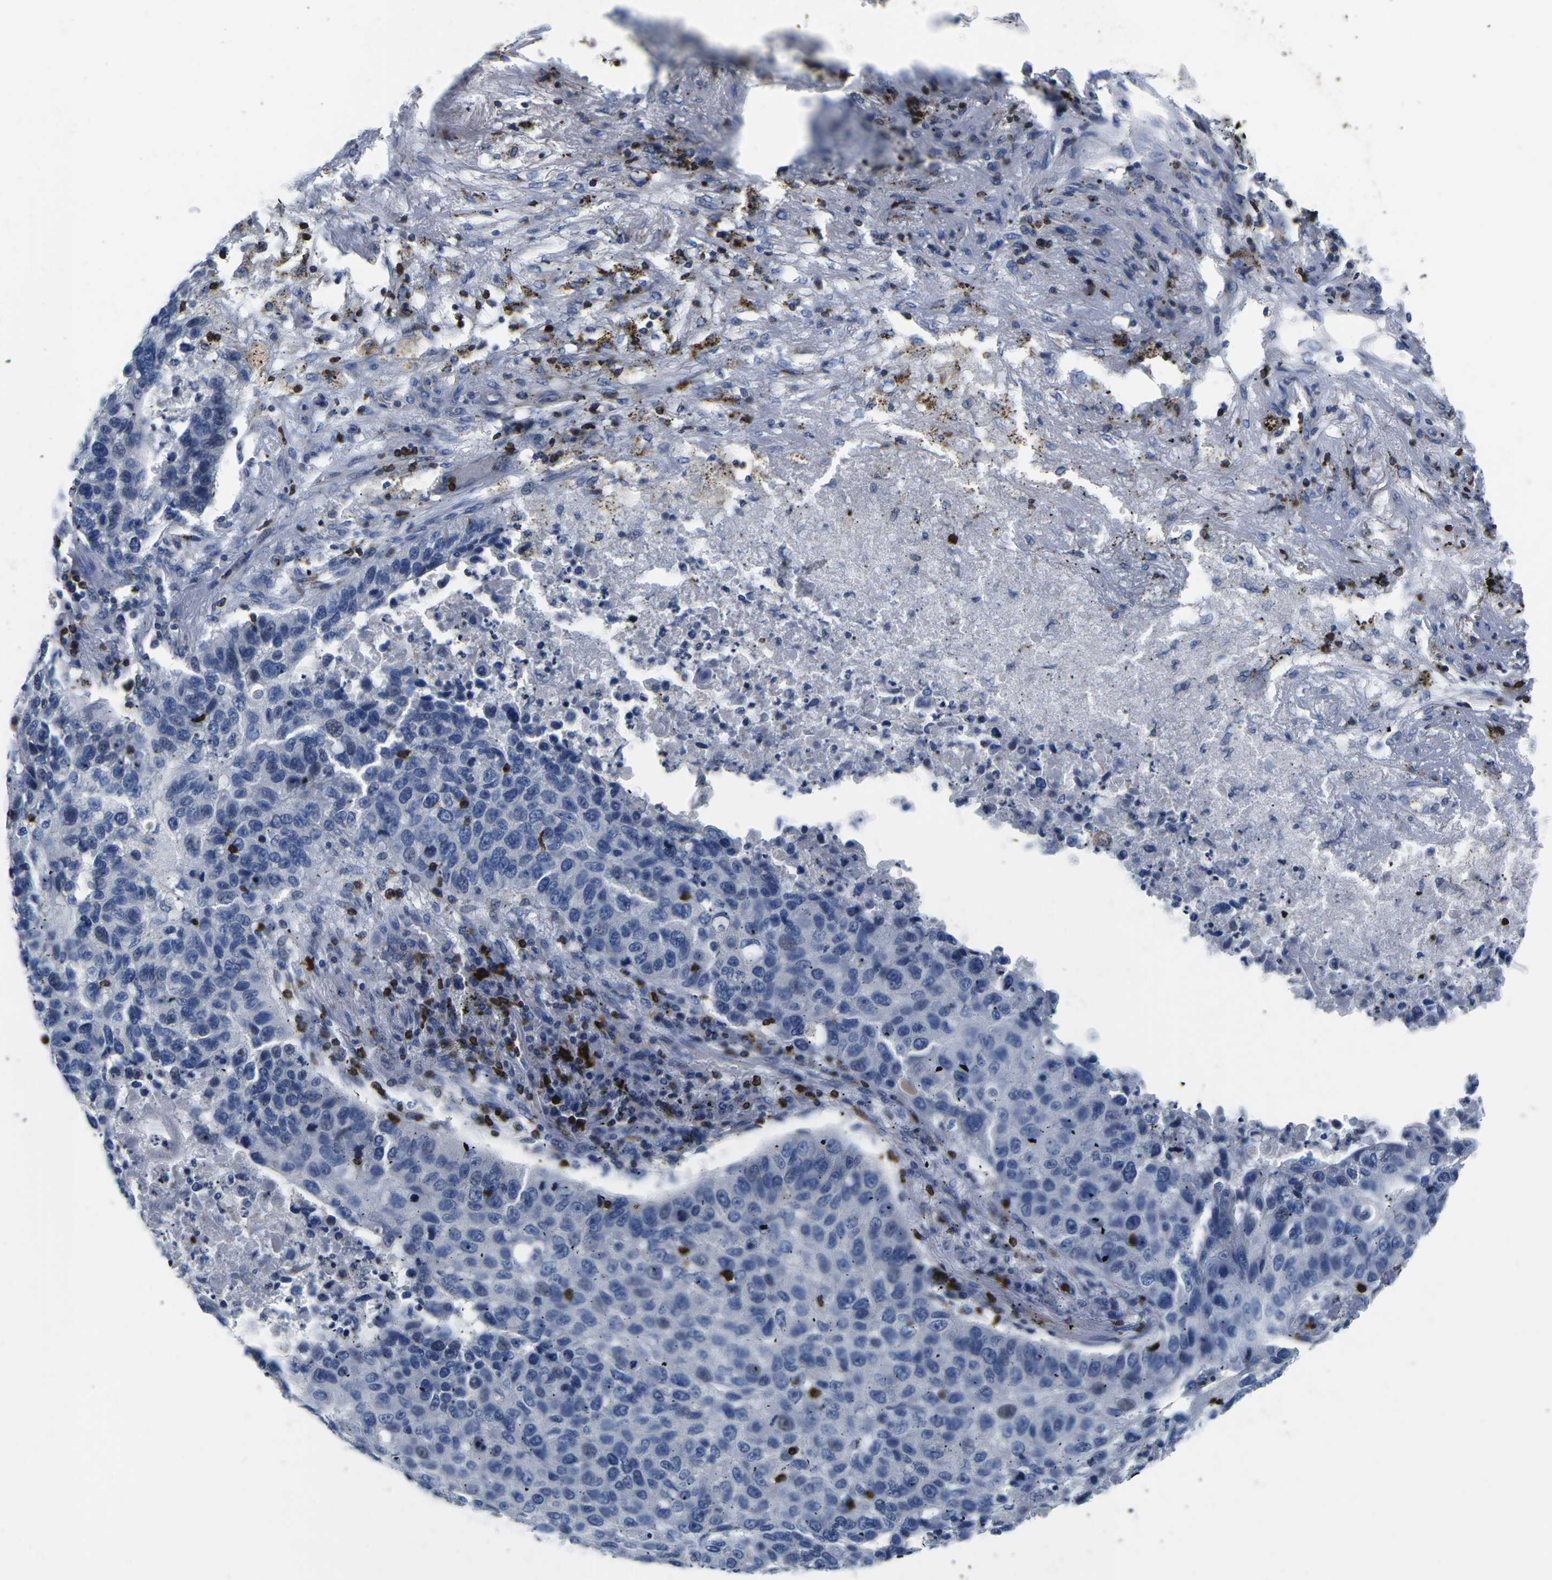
{"staining": {"intensity": "negative", "quantity": "none", "location": "none"}, "tissue": "lung cancer", "cell_type": "Tumor cells", "image_type": "cancer", "snomed": [{"axis": "morphology", "description": "Squamous cell carcinoma, NOS"}, {"axis": "topography", "description": "Lung"}], "caption": "A histopathology image of lung squamous cell carcinoma stained for a protein exhibits no brown staining in tumor cells. (Stains: DAB (3,3'-diaminobenzidine) immunohistochemistry with hematoxylin counter stain, Microscopy: brightfield microscopy at high magnification).", "gene": "CTSW", "patient": {"sex": "male", "age": 57}}